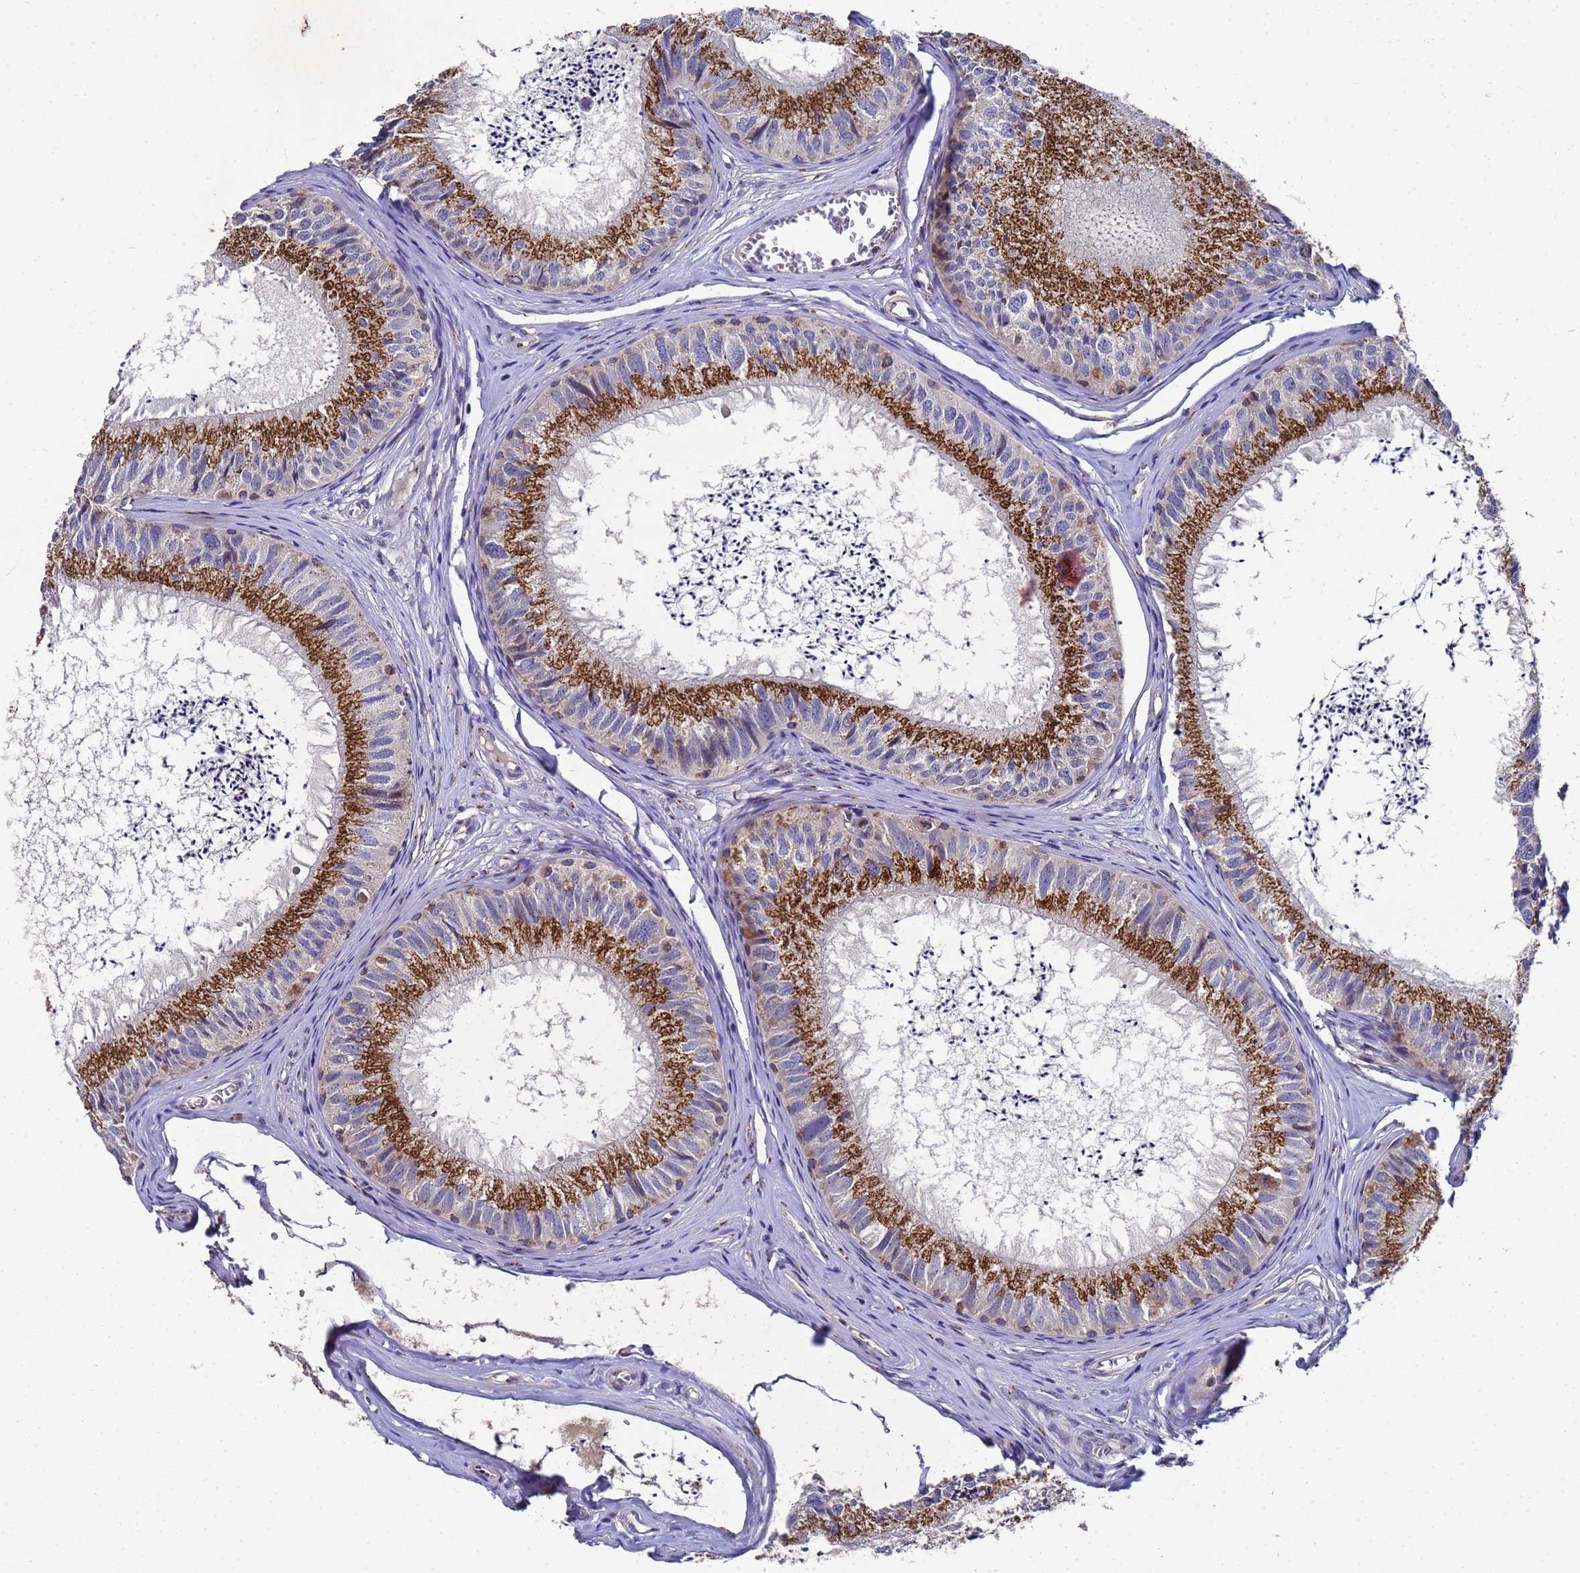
{"staining": {"intensity": "strong", "quantity": ">75%", "location": "cytoplasmic/membranous"}, "tissue": "epididymis", "cell_type": "Glandular cells", "image_type": "normal", "snomed": [{"axis": "morphology", "description": "Normal tissue, NOS"}, {"axis": "topography", "description": "Epididymis"}], "caption": "Immunohistochemical staining of unremarkable epididymis shows high levels of strong cytoplasmic/membranous expression in approximately >75% of glandular cells. (IHC, brightfield microscopy, high magnification).", "gene": "NSUN6", "patient": {"sex": "male", "age": 79}}